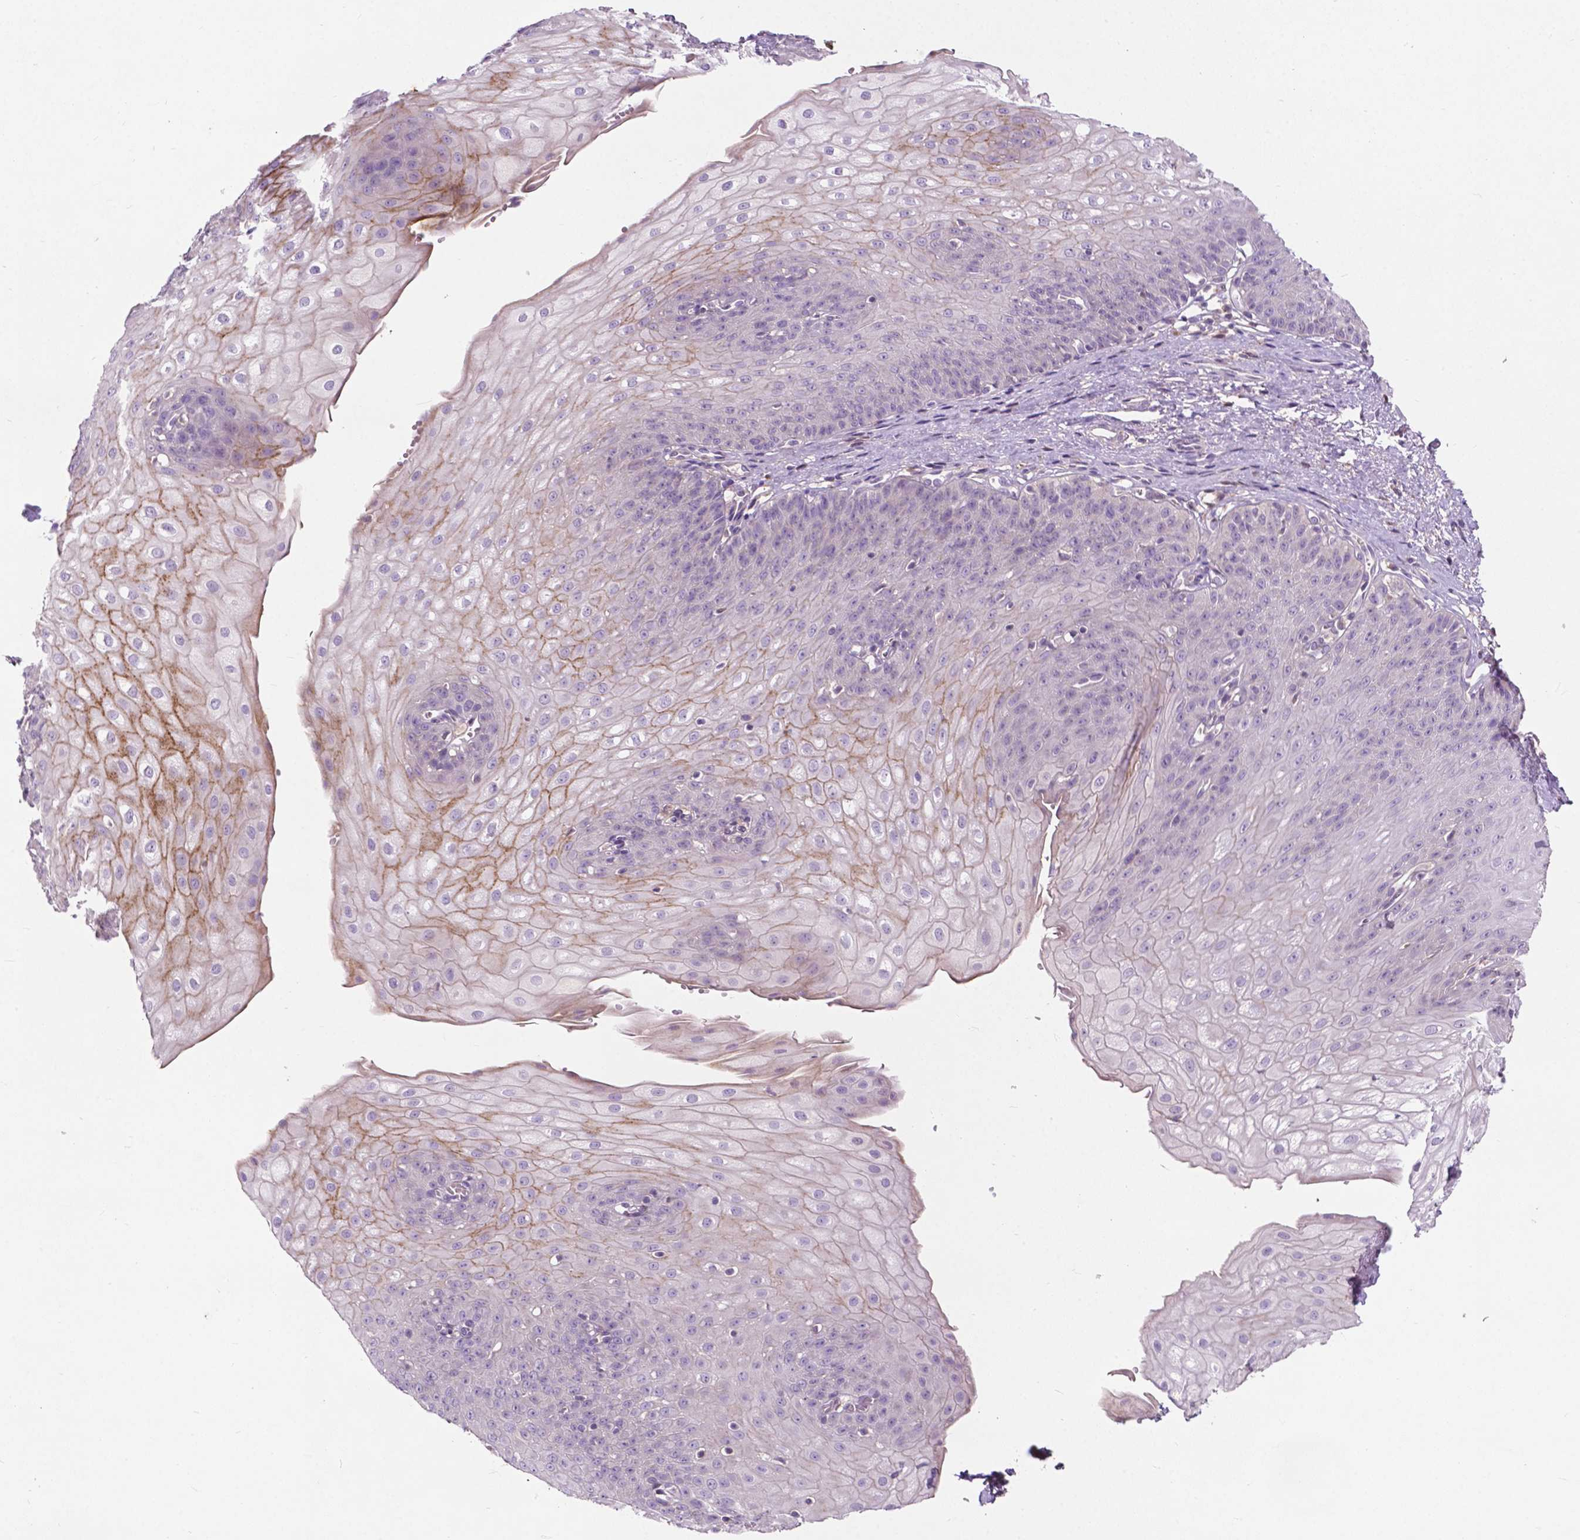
{"staining": {"intensity": "moderate", "quantity": "<25%", "location": "cytoplasmic/membranous"}, "tissue": "esophagus", "cell_type": "Squamous epithelial cells", "image_type": "normal", "snomed": [{"axis": "morphology", "description": "Normal tissue, NOS"}, {"axis": "topography", "description": "Esophagus"}], "caption": "A high-resolution image shows immunohistochemistry staining of unremarkable esophagus, which shows moderate cytoplasmic/membranous positivity in approximately <25% of squamous epithelial cells. (IHC, brightfield microscopy, high magnification).", "gene": "GPR37", "patient": {"sex": "male", "age": 71}}